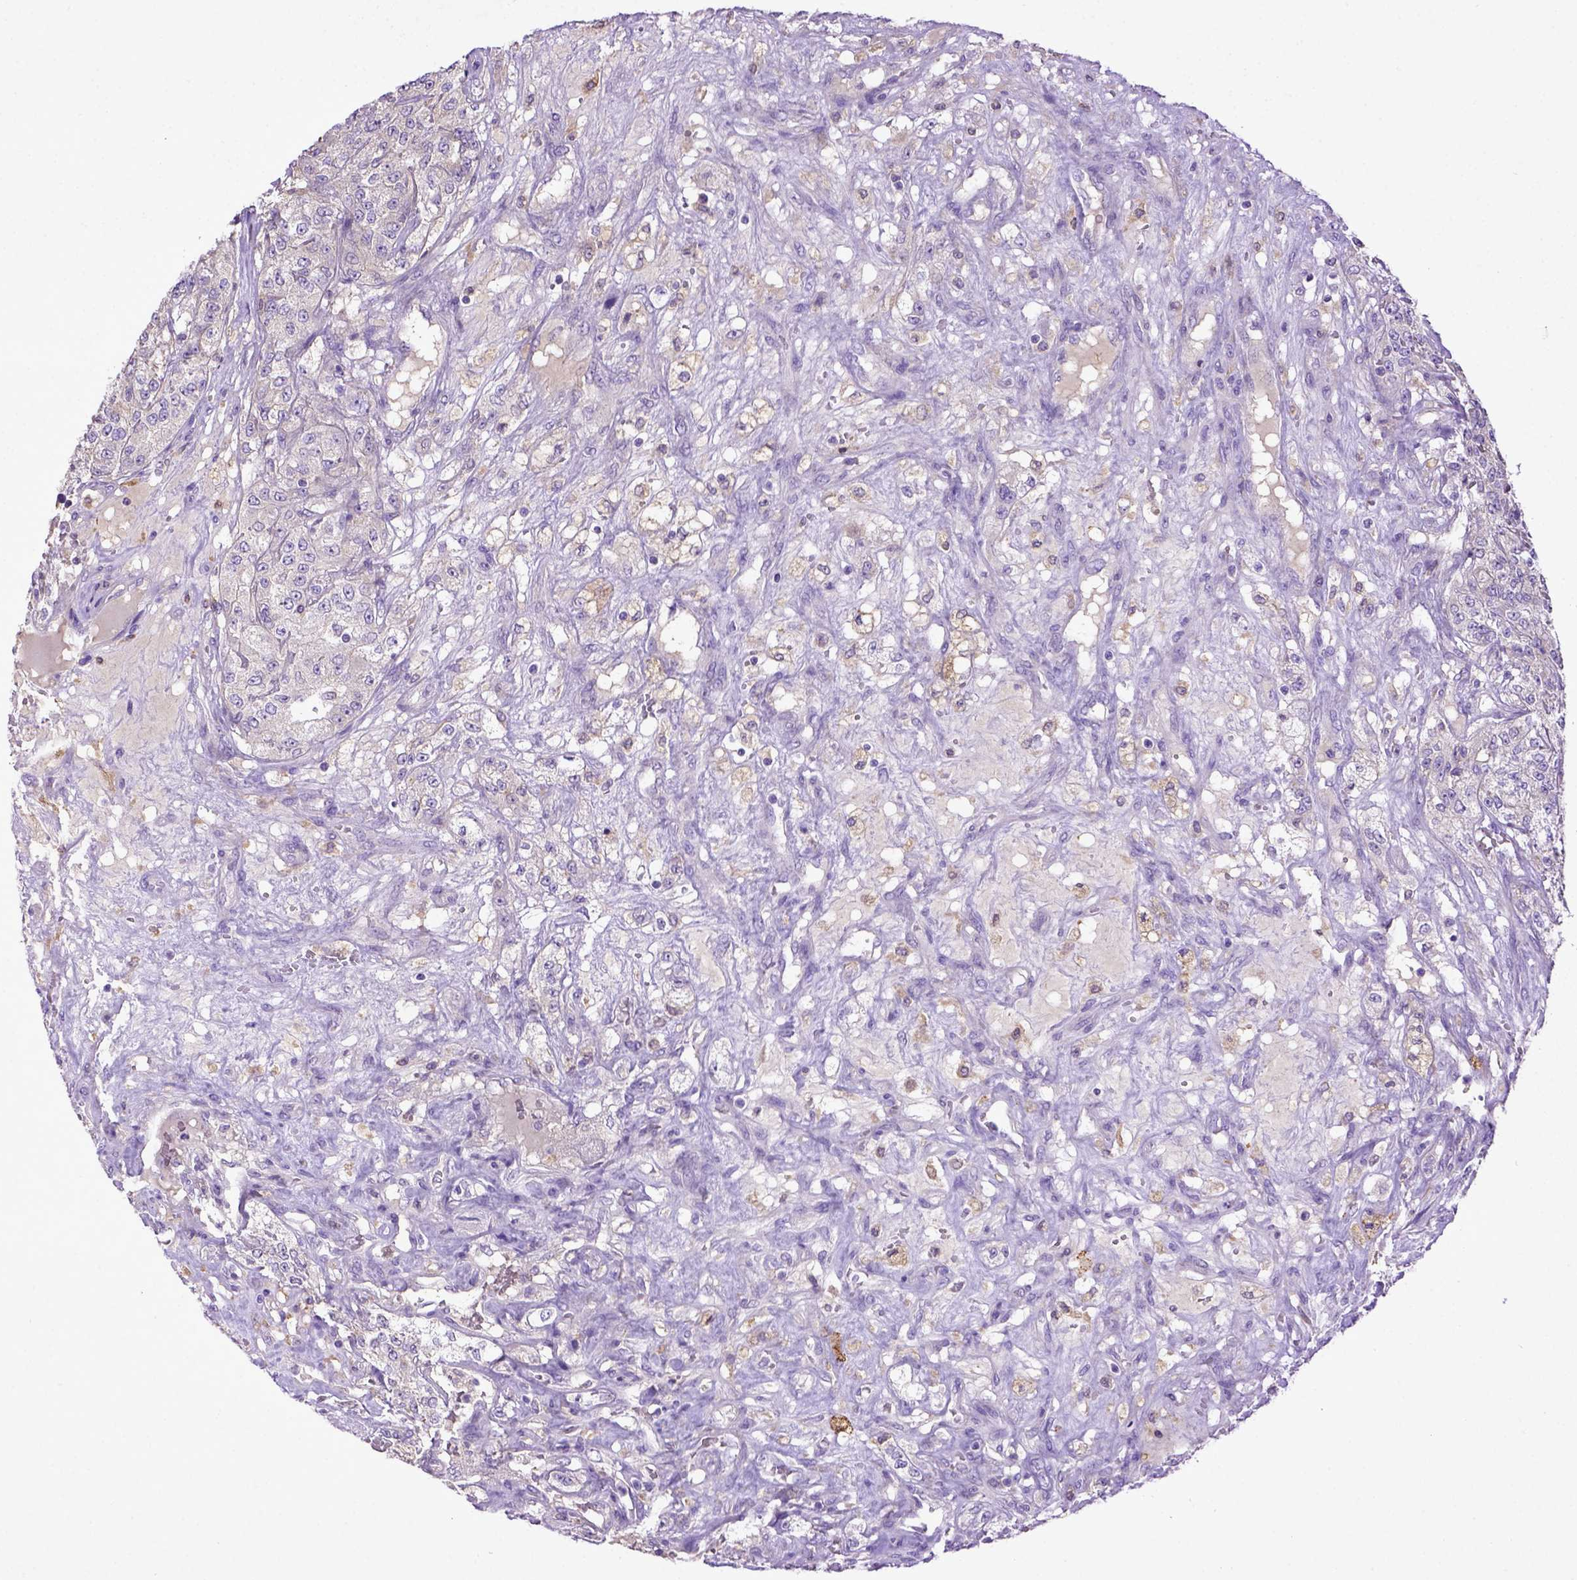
{"staining": {"intensity": "negative", "quantity": "none", "location": "none"}, "tissue": "renal cancer", "cell_type": "Tumor cells", "image_type": "cancer", "snomed": [{"axis": "morphology", "description": "Adenocarcinoma, NOS"}, {"axis": "topography", "description": "Kidney"}], "caption": "Renal cancer (adenocarcinoma) was stained to show a protein in brown. There is no significant positivity in tumor cells.", "gene": "DEPDC1B", "patient": {"sex": "female", "age": 63}}